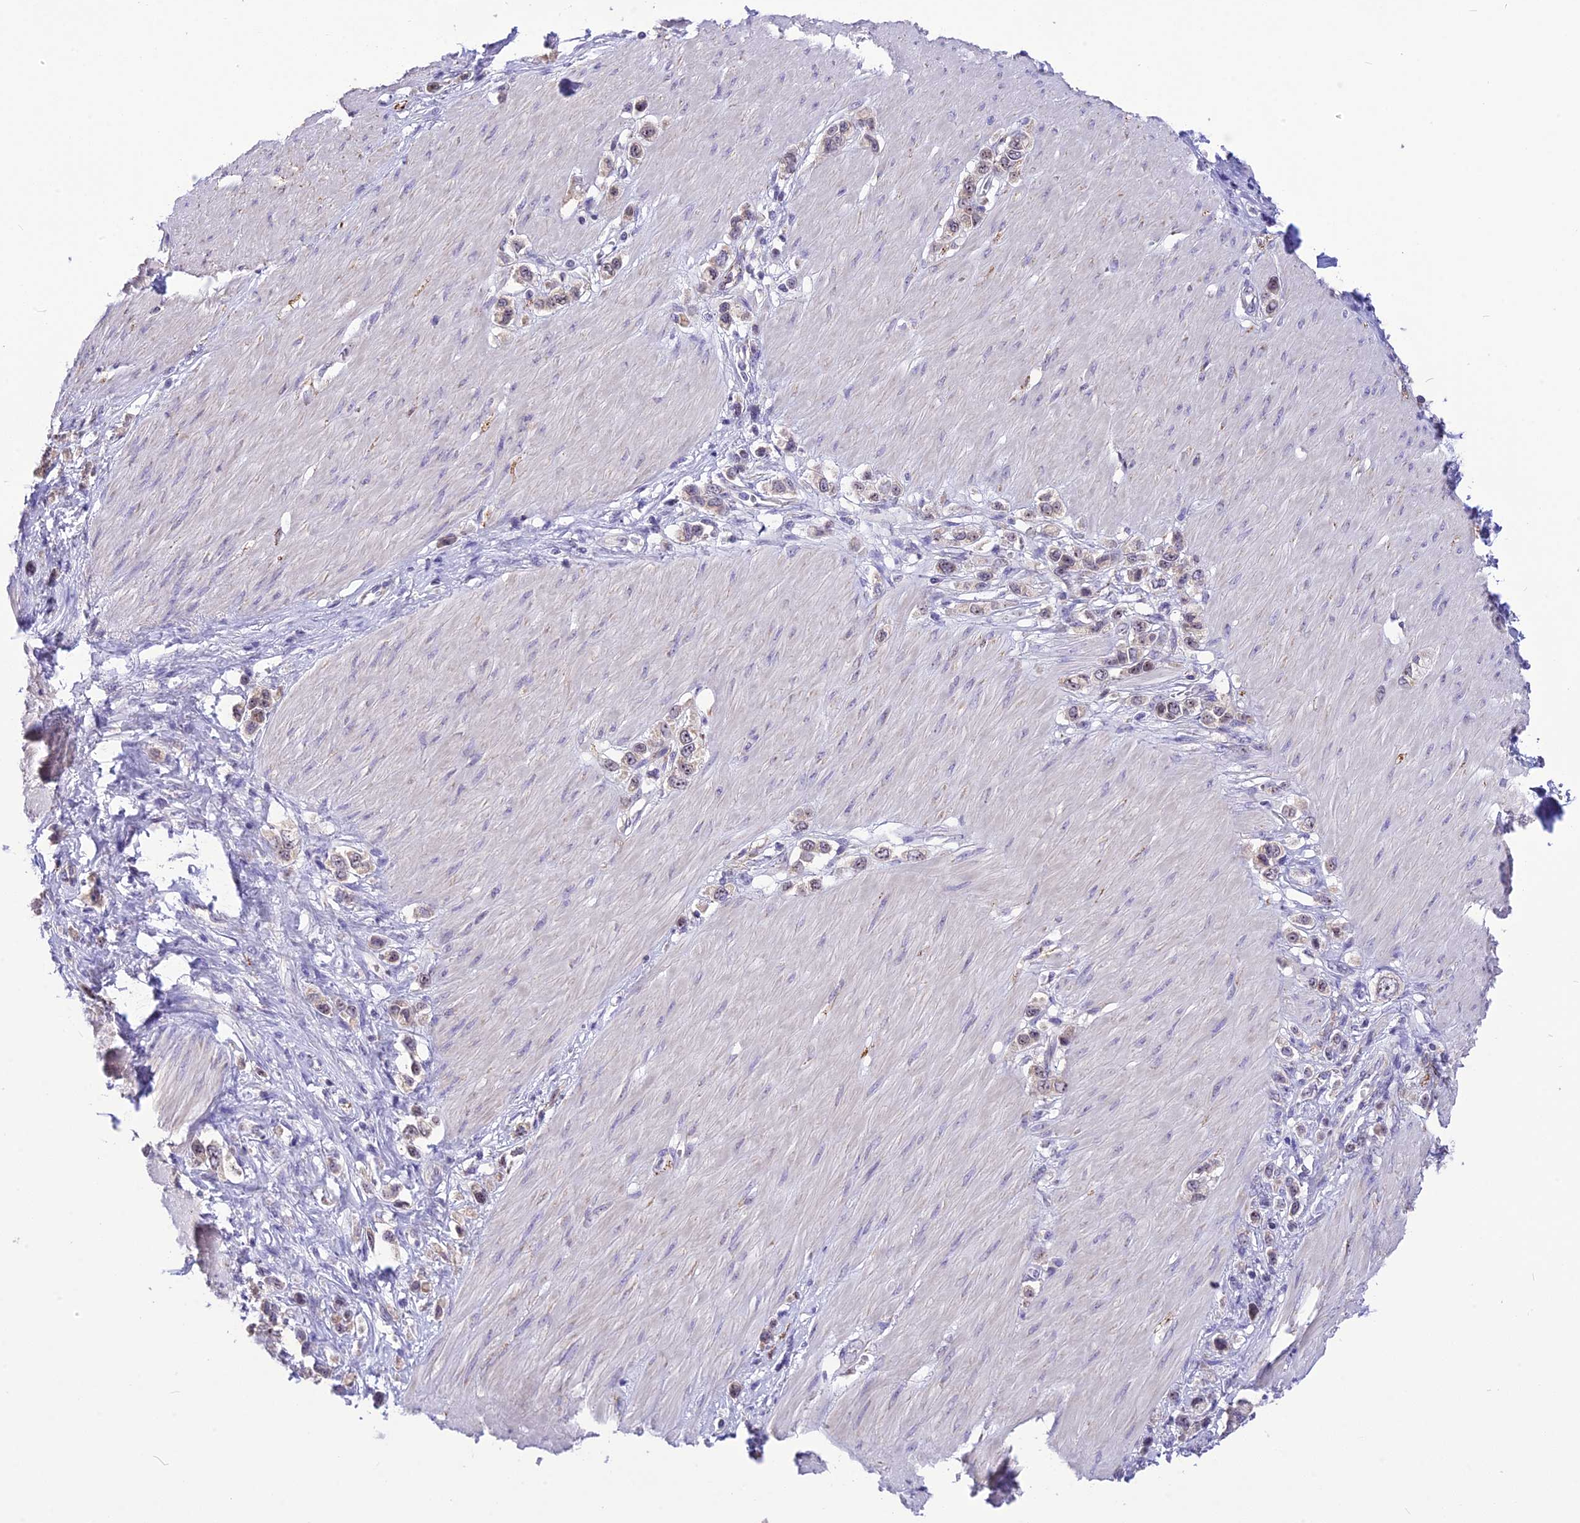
{"staining": {"intensity": "weak", "quantity": "25%-75%", "location": "cytoplasmic/membranous,nuclear"}, "tissue": "stomach cancer", "cell_type": "Tumor cells", "image_type": "cancer", "snomed": [{"axis": "morphology", "description": "Normal tissue, NOS"}, {"axis": "morphology", "description": "Adenocarcinoma, NOS"}, {"axis": "topography", "description": "Stomach, upper"}, {"axis": "topography", "description": "Stomach"}], "caption": "A photomicrograph of human adenocarcinoma (stomach) stained for a protein demonstrates weak cytoplasmic/membranous and nuclear brown staining in tumor cells.", "gene": "CMSS1", "patient": {"sex": "female", "age": 65}}